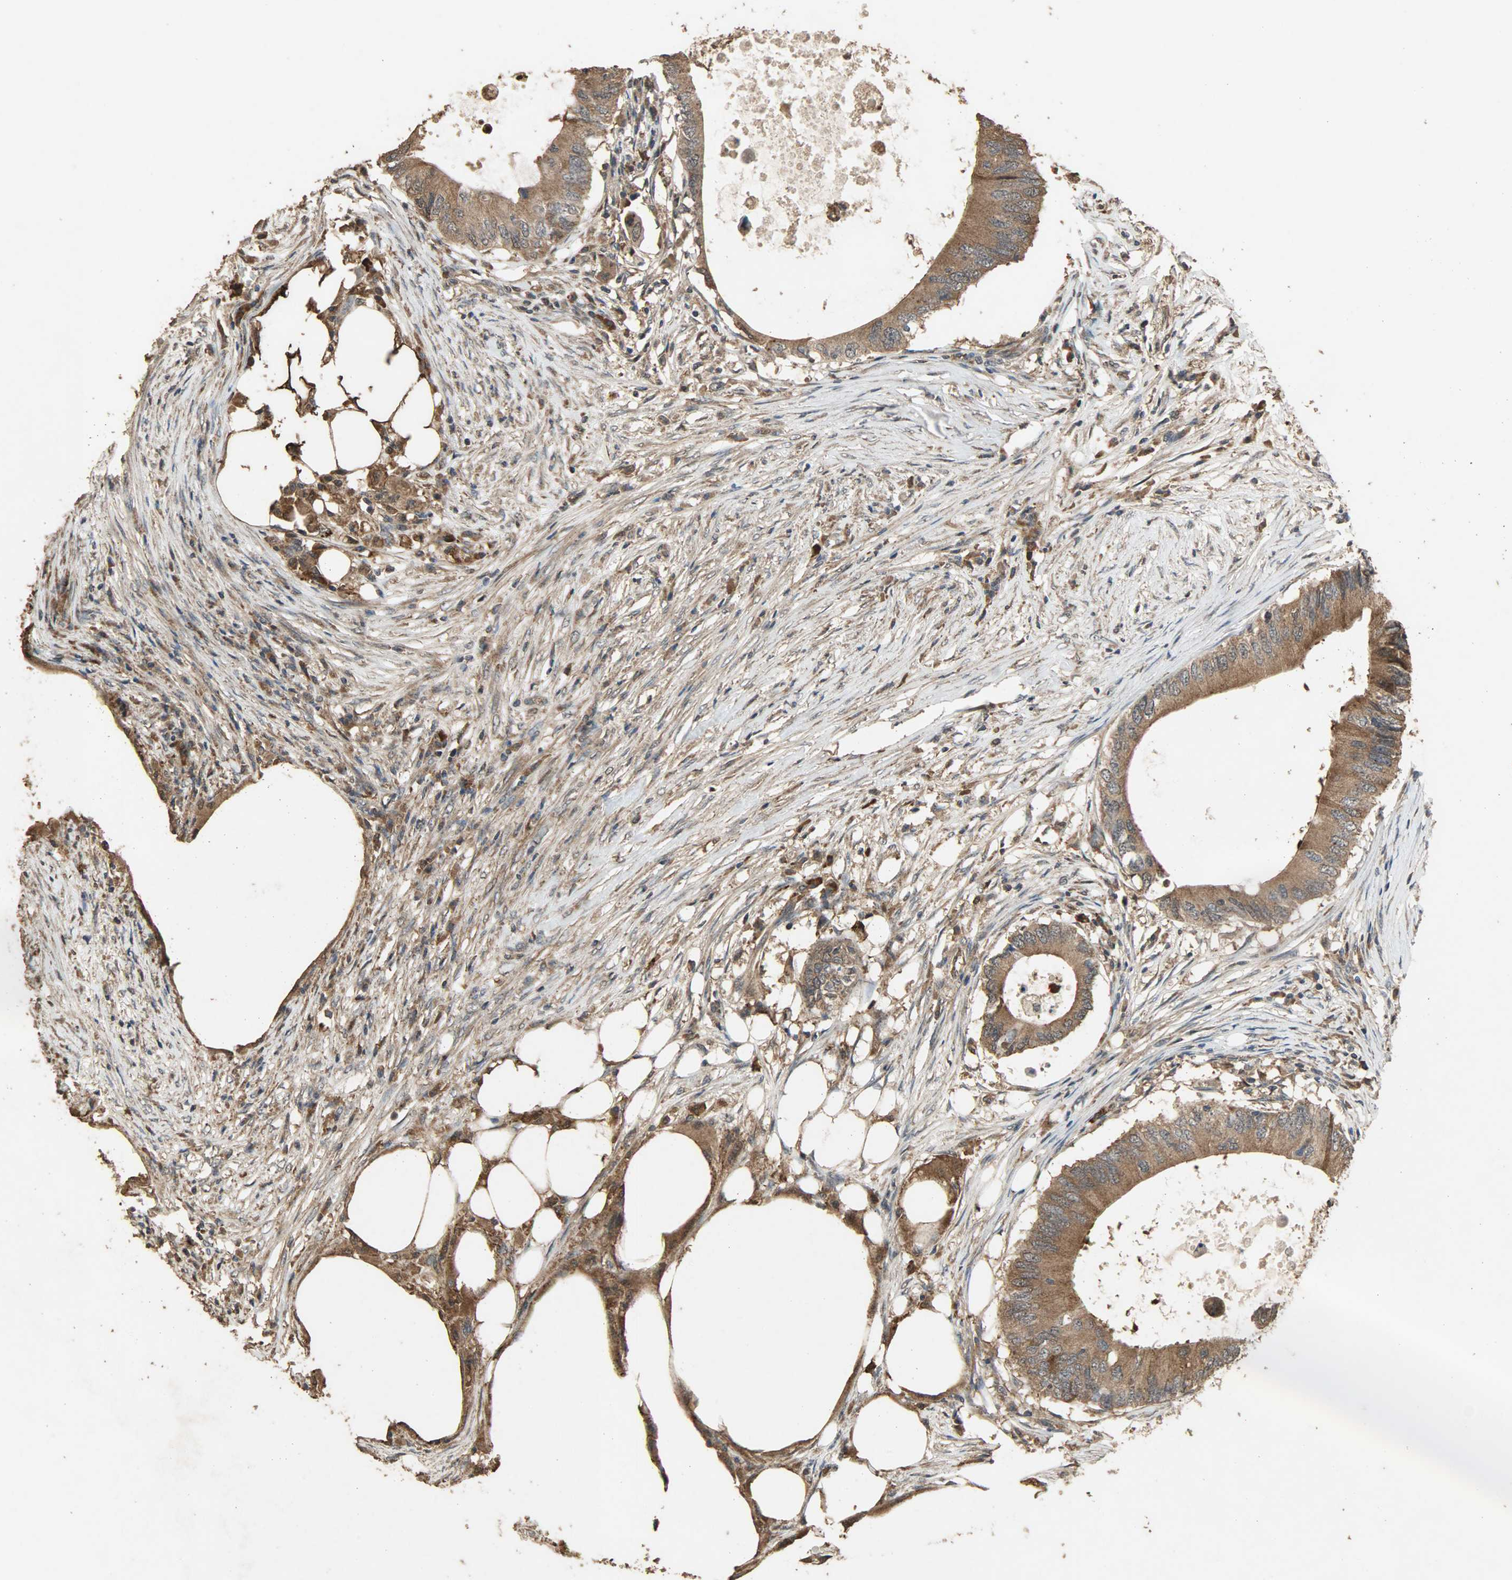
{"staining": {"intensity": "moderate", "quantity": ">75%", "location": "cytoplasmic/membranous"}, "tissue": "colorectal cancer", "cell_type": "Tumor cells", "image_type": "cancer", "snomed": [{"axis": "morphology", "description": "Adenocarcinoma, NOS"}, {"axis": "topography", "description": "Colon"}], "caption": "Adenocarcinoma (colorectal) stained with a brown dye demonstrates moderate cytoplasmic/membranous positive staining in approximately >75% of tumor cells.", "gene": "CDKN2C", "patient": {"sex": "male", "age": 71}}